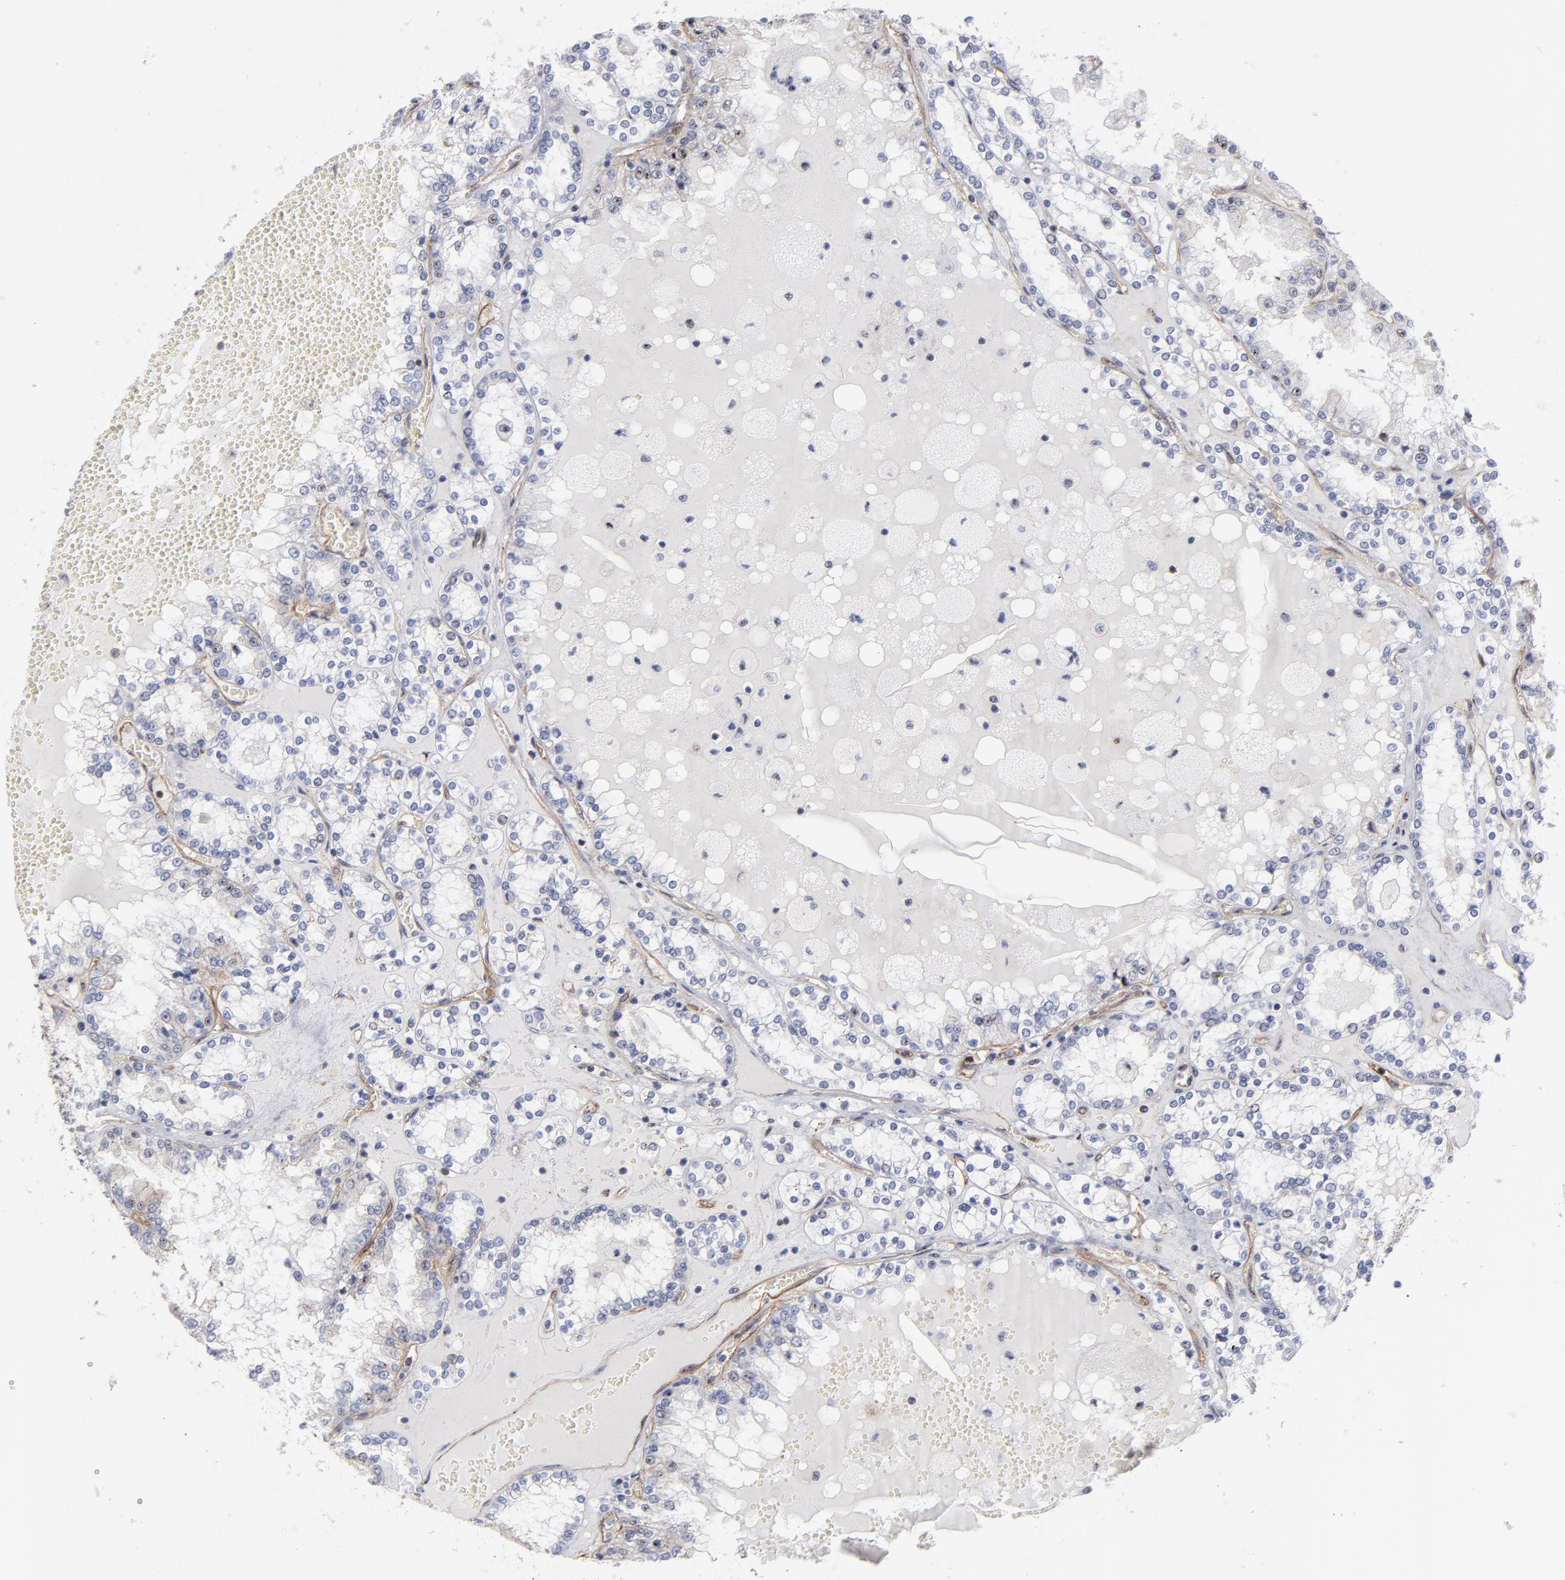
{"staining": {"intensity": "negative", "quantity": "none", "location": "none"}, "tissue": "renal cancer", "cell_type": "Tumor cells", "image_type": "cancer", "snomed": [{"axis": "morphology", "description": "Adenocarcinoma, NOS"}, {"axis": "topography", "description": "Kidney"}], "caption": "IHC image of human renal adenocarcinoma stained for a protein (brown), which exhibits no staining in tumor cells. (IHC, brightfield microscopy, high magnification).", "gene": "PXN", "patient": {"sex": "female", "age": 56}}